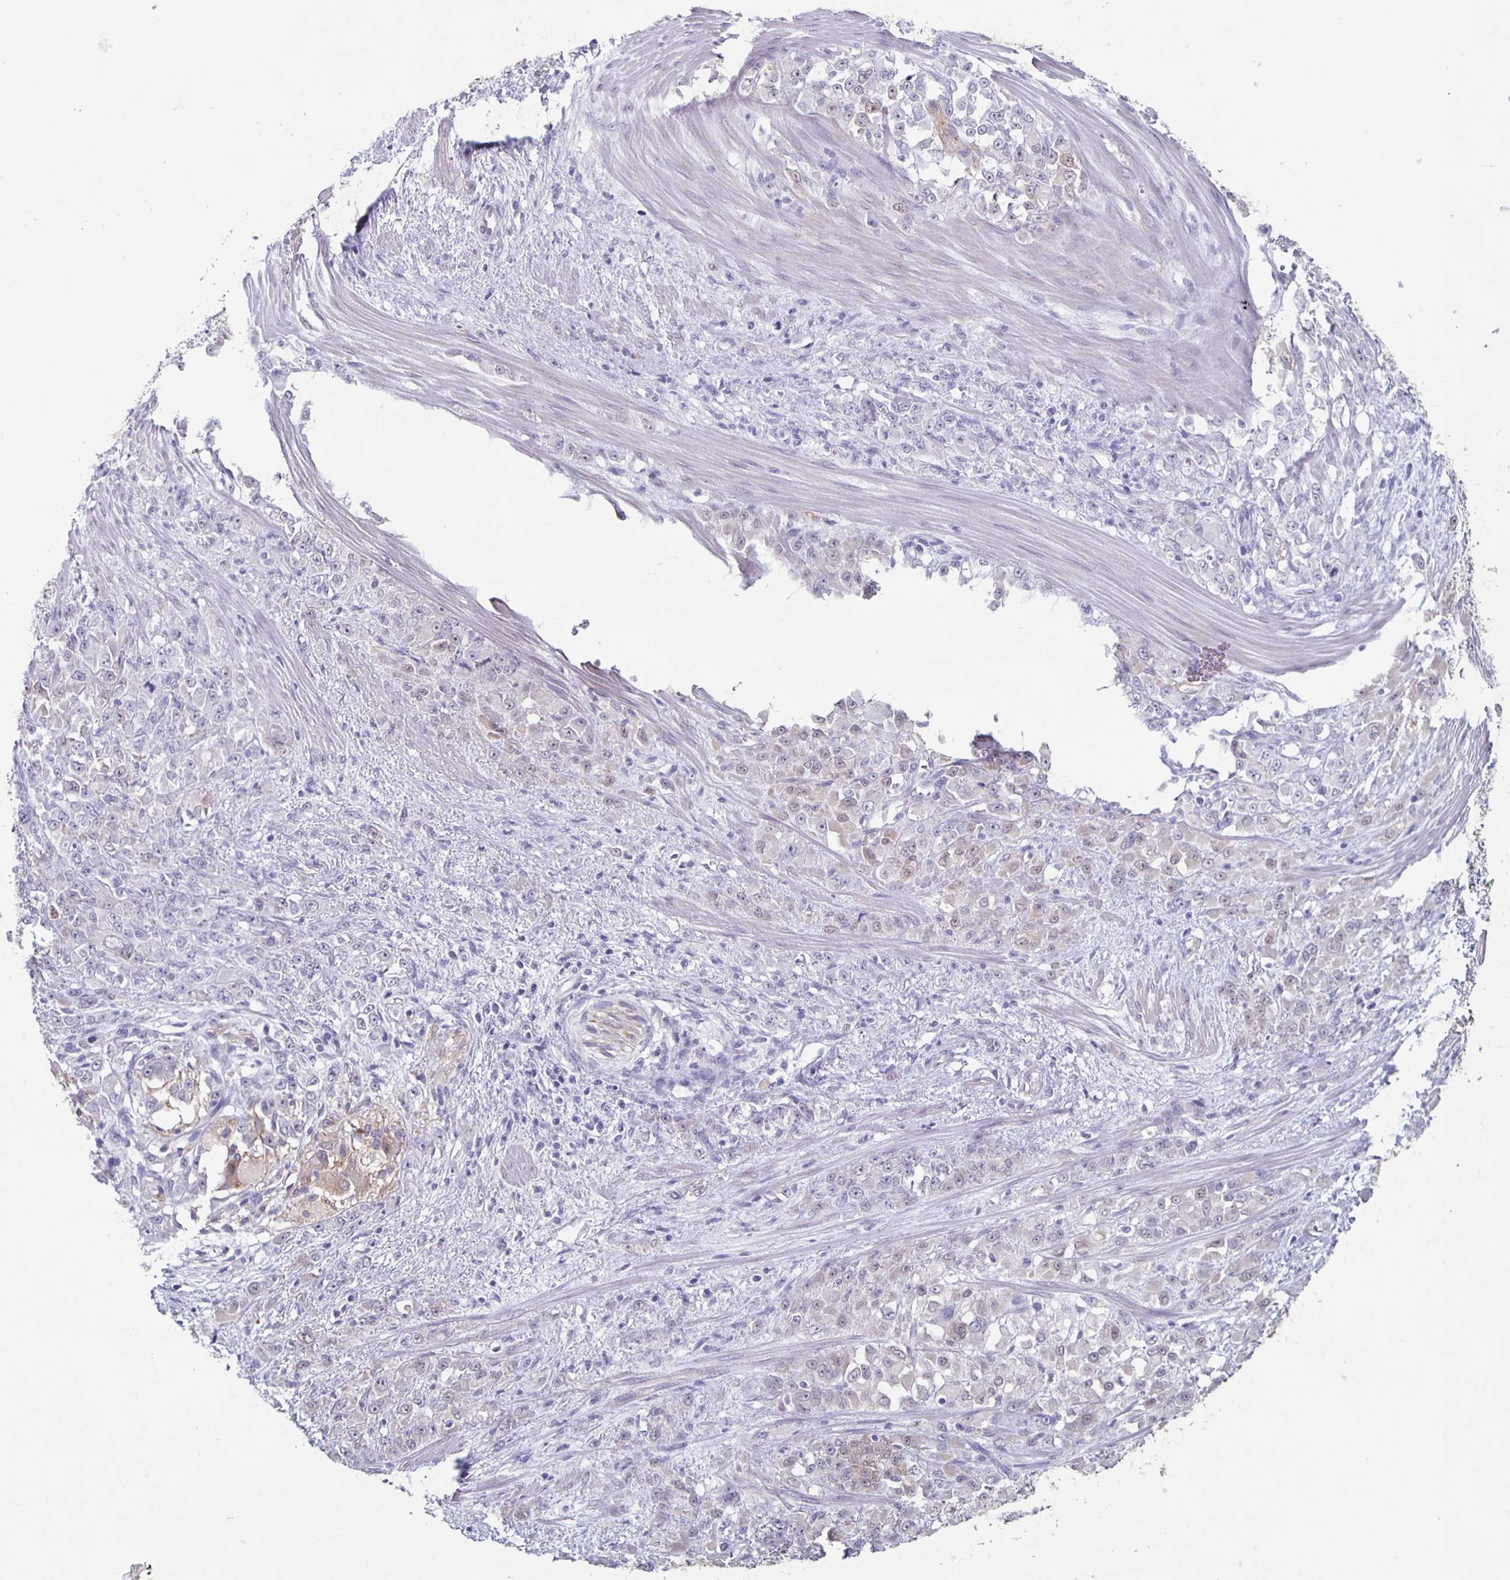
{"staining": {"intensity": "negative", "quantity": "none", "location": "none"}, "tissue": "stomach cancer", "cell_type": "Tumor cells", "image_type": "cancer", "snomed": [{"axis": "morphology", "description": "Adenocarcinoma, NOS"}, {"axis": "topography", "description": "Stomach"}], "caption": "IHC histopathology image of human stomach cancer (adenocarcinoma) stained for a protein (brown), which displays no staining in tumor cells.", "gene": "TPPP", "patient": {"sex": "female", "age": 76}}